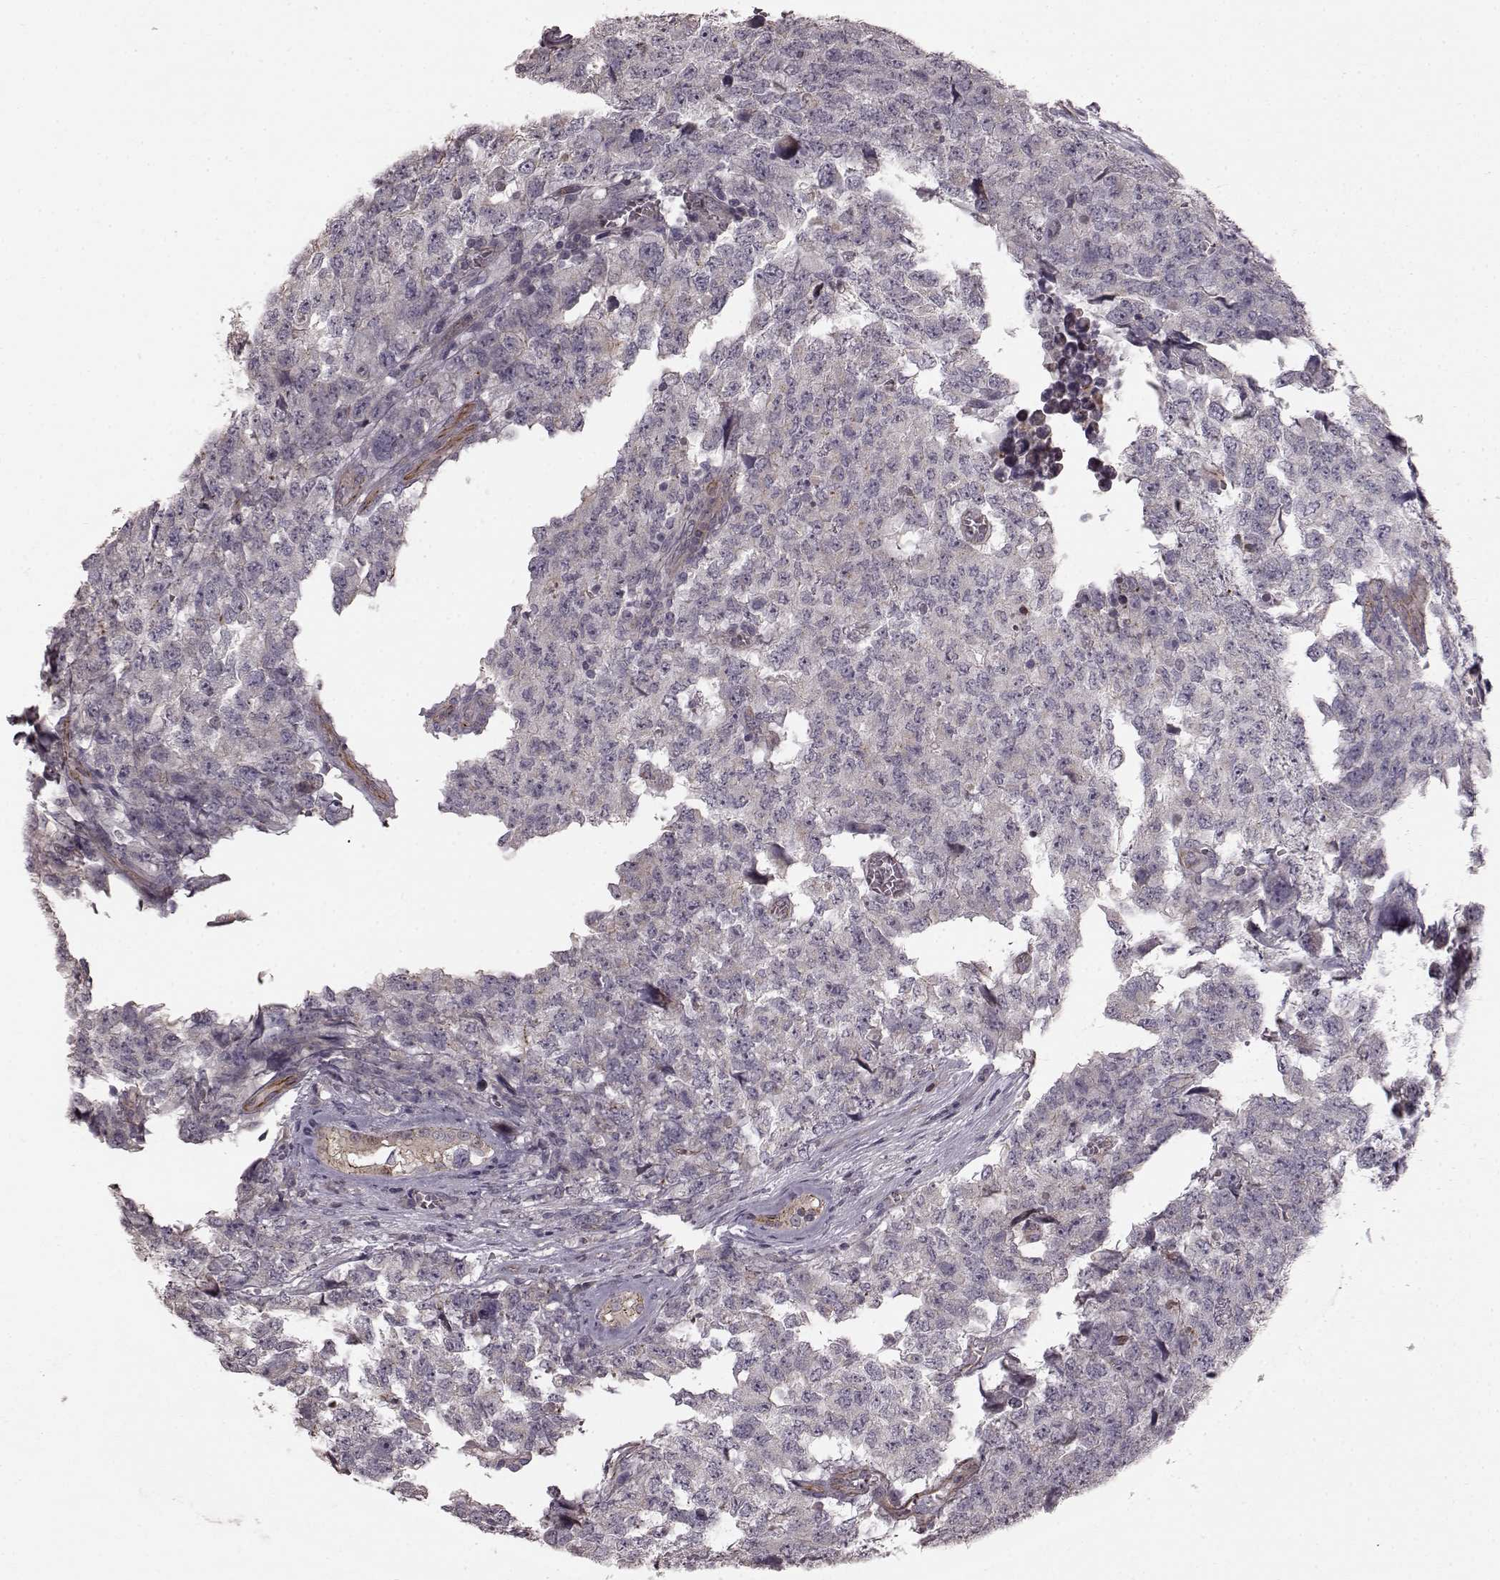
{"staining": {"intensity": "negative", "quantity": "none", "location": "none"}, "tissue": "testis cancer", "cell_type": "Tumor cells", "image_type": "cancer", "snomed": [{"axis": "morphology", "description": "Carcinoma, Embryonal, NOS"}, {"axis": "topography", "description": "Testis"}], "caption": "This is a micrograph of IHC staining of embryonal carcinoma (testis), which shows no positivity in tumor cells. (DAB immunohistochemistry (IHC) visualized using brightfield microscopy, high magnification).", "gene": "SLC22A18", "patient": {"sex": "male", "age": 23}}